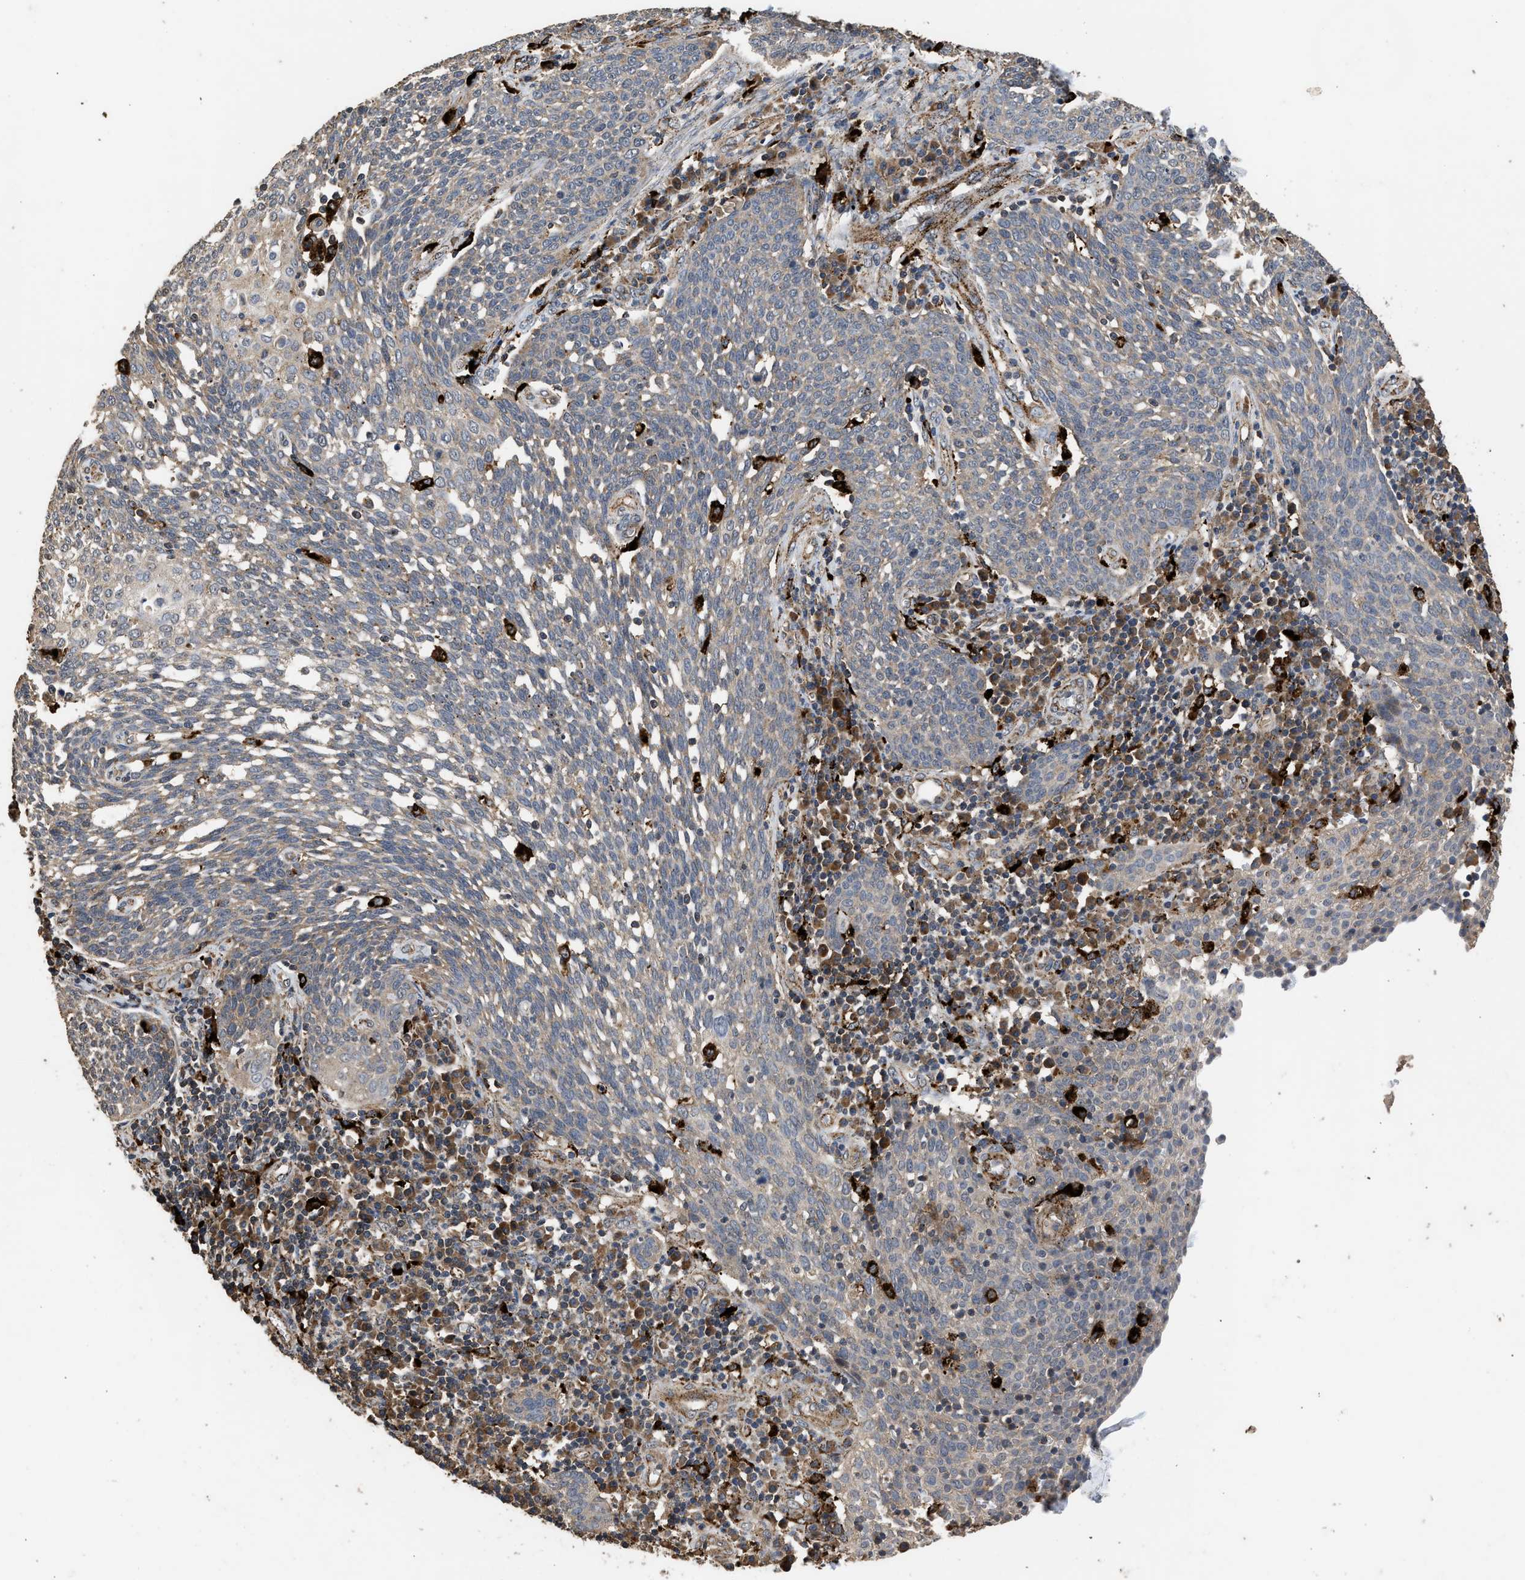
{"staining": {"intensity": "weak", "quantity": ">75%", "location": "cytoplasmic/membranous"}, "tissue": "cervical cancer", "cell_type": "Tumor cells", "image_type": "cancer", "snomed": [{"axis": "morphology", "description": "Squamous cell carcinoma, NOS"}, {"axis": "topography", "description": "Cervix"}], "caption": "Immunohistochemical staining of human cervical squamous cell carcinoma reveals low levels of weak cytoplasmic/membranous protein staining in about >75% of tumor cells. The staining was performed using DAB, with brown indicating positive protein expression. Nuclei are stained blue with hematoxylin.", "gene": "CTSV", "patient": {"sex": "female", "age": 34}}